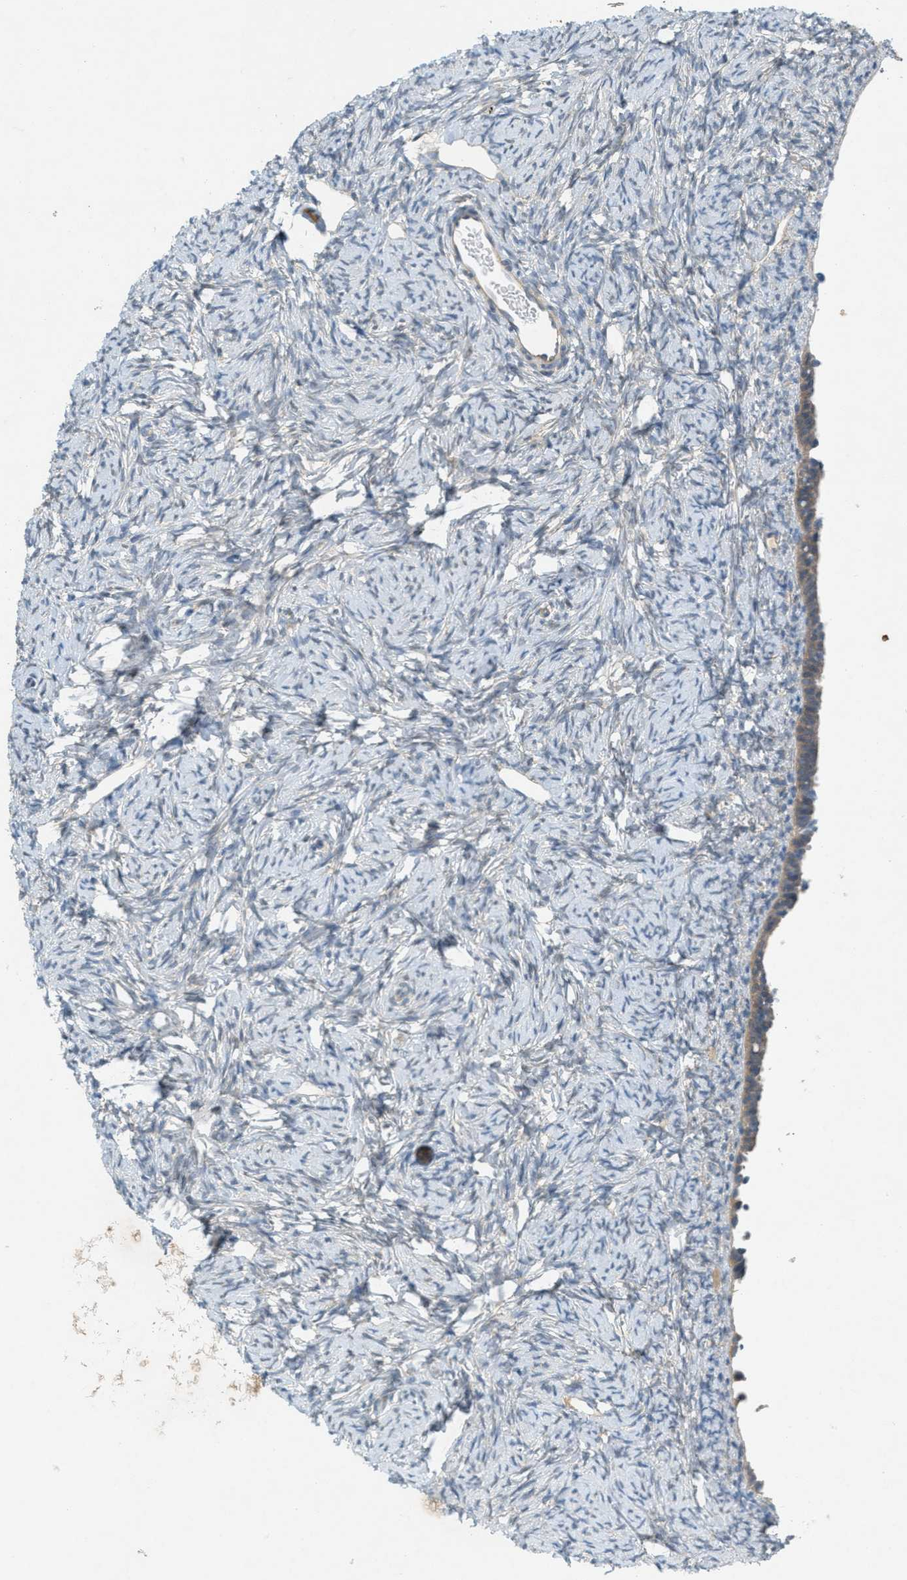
{"staining": {"intensity": "strong", "quantity": ">75%", "location": "cytoplasmic/membranous"}, "tissue": "ovary", "cell_type": "Follicle cells", "image_type": "normal", "snomed": [{"axis": "morphology", "description": "Normal tissue, NOS"}, {"axis": "topography", "description": "Ovary"}], "caption": "Follicle cells demonstrate high levels of strong cytoplasmic/membranous positivity in approximately >75% of cells in unremarkable ovary.", "gene": "SIGMAR1", "patient": {"sex": "female", "age": 33}}